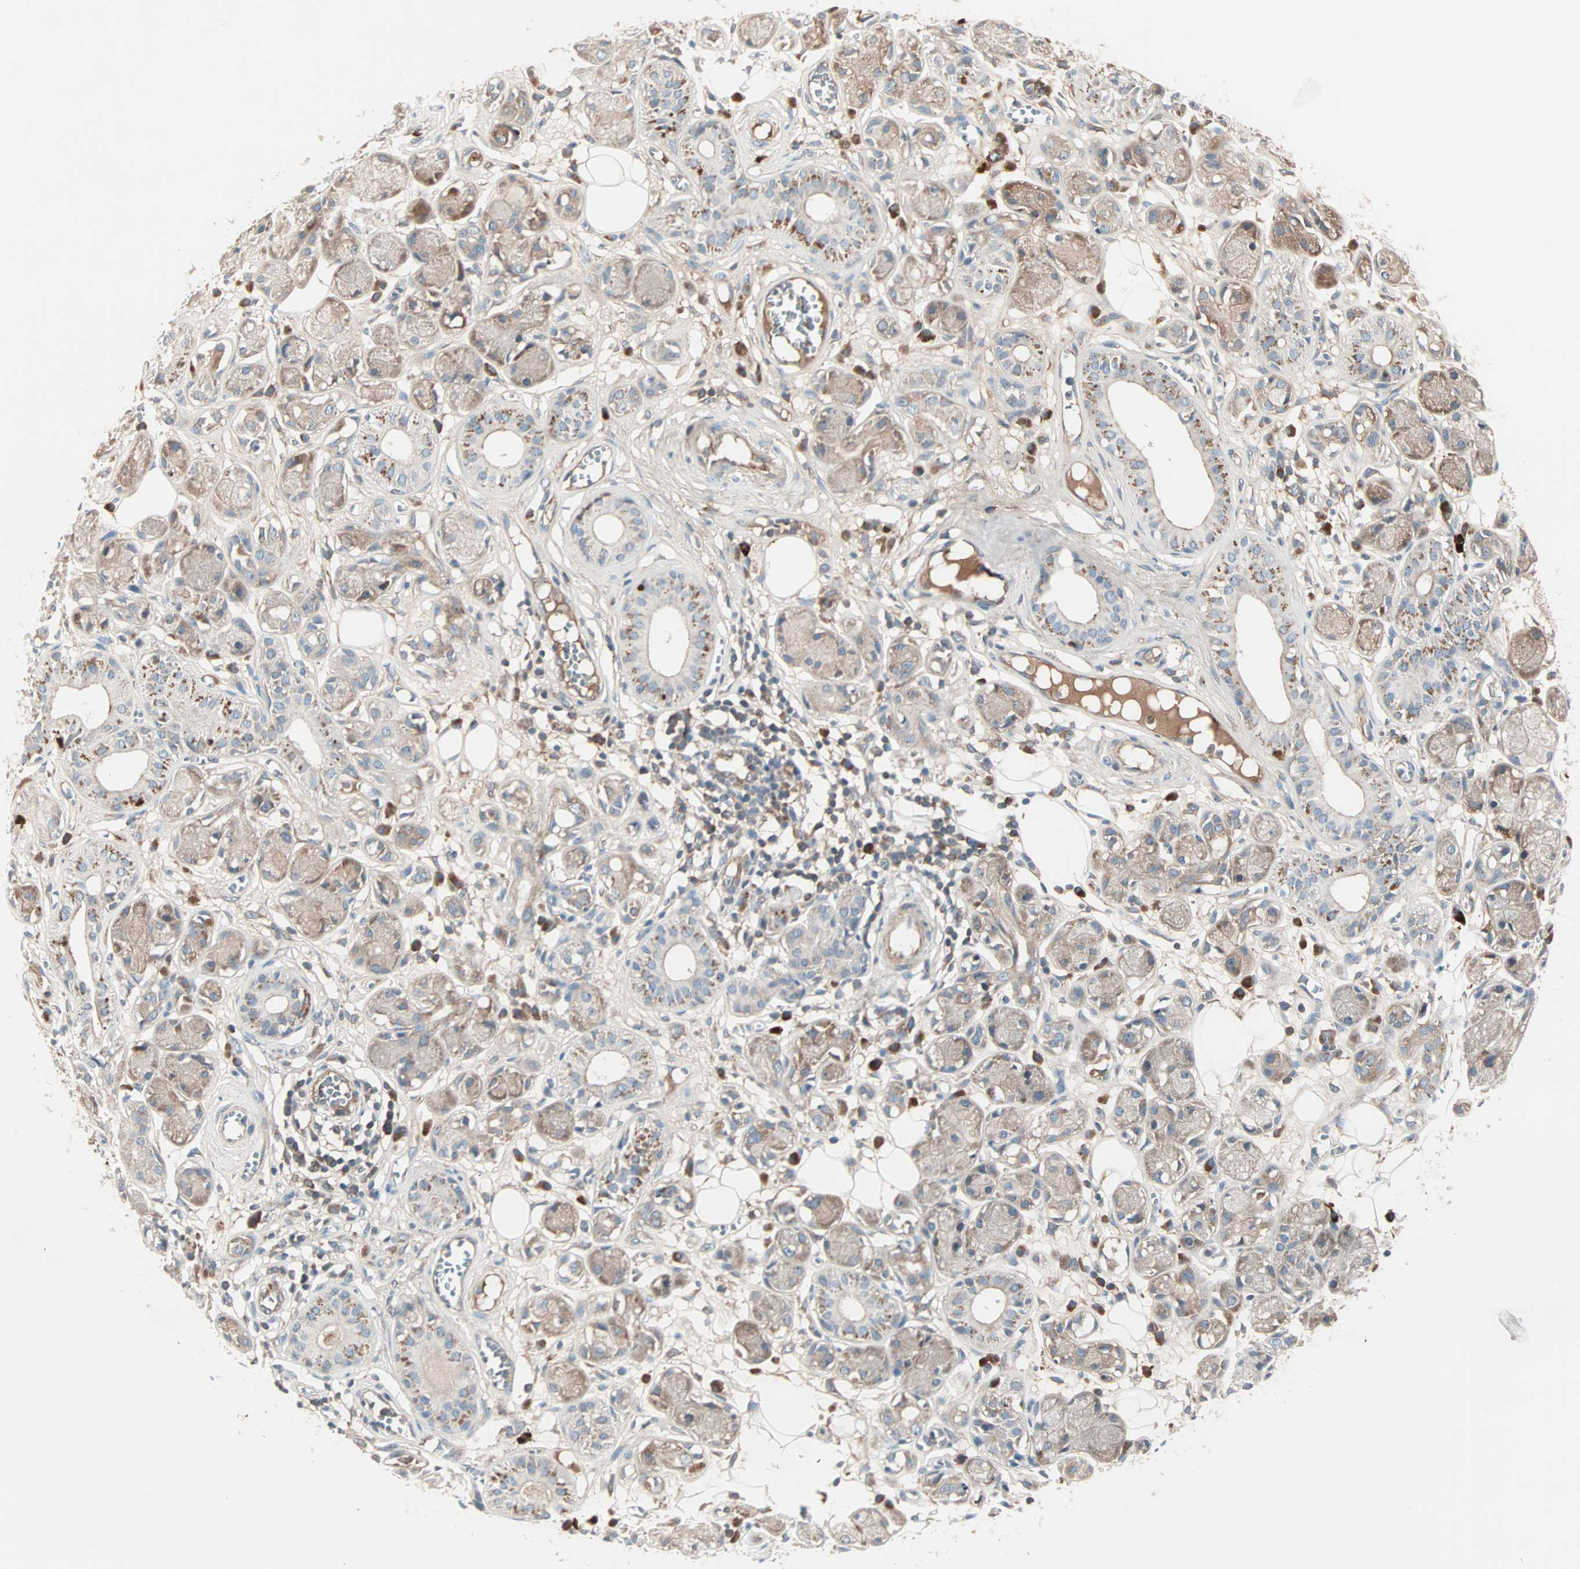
{"staining": {"intensity": "negative", "quantity": "none", "location": "none"}, "tissue": "adipose tissue", "cell_type": "Adipocytes", "image_type": "normal", "snomed": [{"axis": "morphology", "description": "Normal tissue, NOS"}, {"axis": "morphology", "description": "Inflammation, NOS"}, {"axis": "topography", "description": "Vascular tissue"}, {"axis": "topography", "description": "Salivary gland"}], "caption": "Histopathology image shows no protein expression in adipocytes of unremarkable adipose tissue. (Immunohistochemistry, brightfield microscopy, high magnification).", "gene": "CAD", "patient": {"sex": "female", "age": 75}}